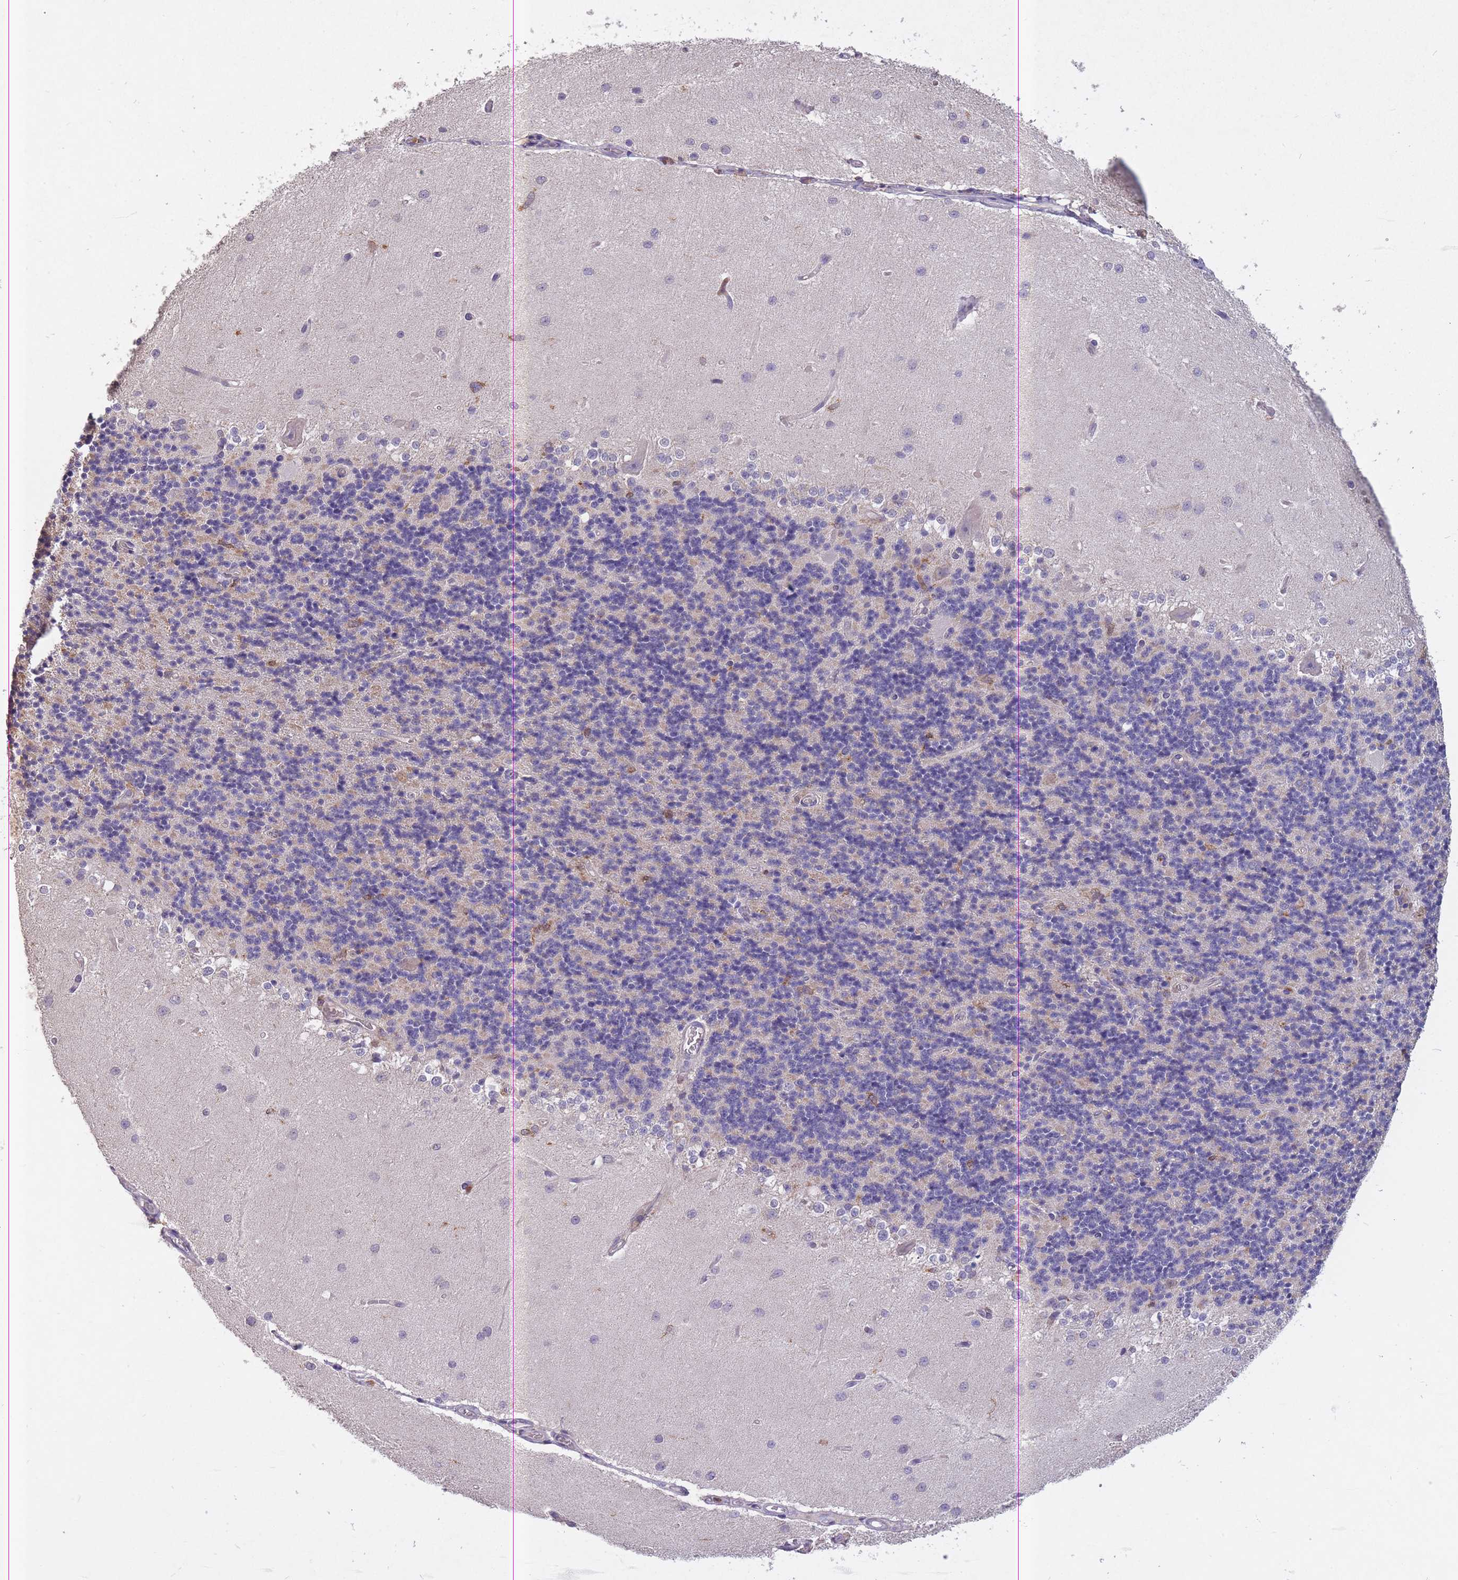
{"staining": {"intensity": "negative", "quantity": "none", "location": "none"}, "tissue": "cerebellum", "cell_type": "Cells in granular layer", "image_type": "normal", "snomed": [{"axis": "morphology", "description": "Normal tissue, NOS"}, {"axis": "topography", "description": "Cerebellum"}], "caption": "The image reveals no significant staining in cells in granular layer of cerebellum.", "gene": "GMIP", "patient": {"sex": "female", "age": 29}}